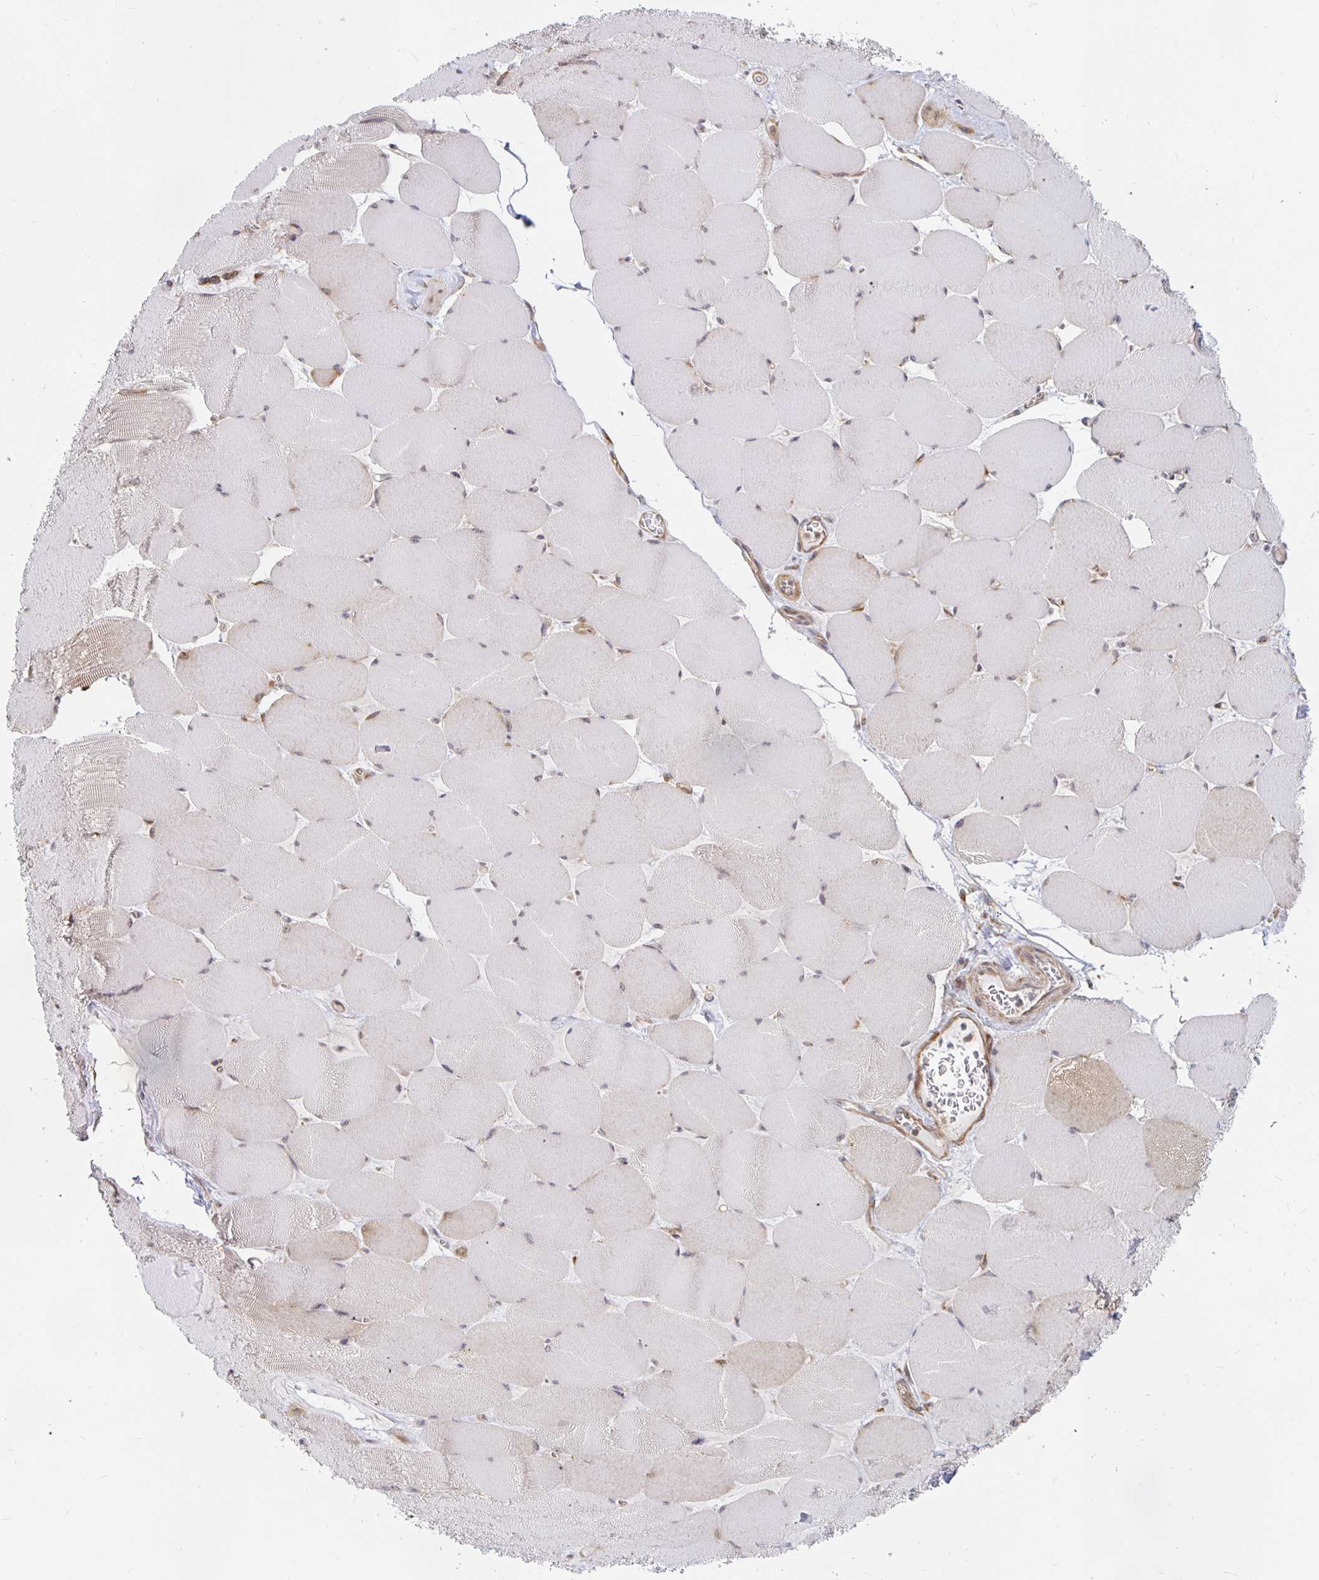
{"staining": {"intensity": "moderate", "quantity": "<25%", "location": "nuclear"}, "tissue": "skeletal muscle", "cell_type": "Myocytes", "image_type": "normal", "snomed": [{"axis": "morphology", "description": "Normal tissue, NOS"}, {"axis": "topography", "description": "Skeletal muscle"}], "caption": "High-magnification brightfield microscopy of benign skeletal muscle stained with DAB (3,3'-diaminobenzidine) (brown) and counterstained with hematoxylin (blue). myocytes exhibit moderate nuclear staining is identified in approximately<25% of cells. (Brightfield microscopy of DAB IHC at high magnification).", "gene": "PDAP1", "patient": {"sex": "female", "age": 75}}